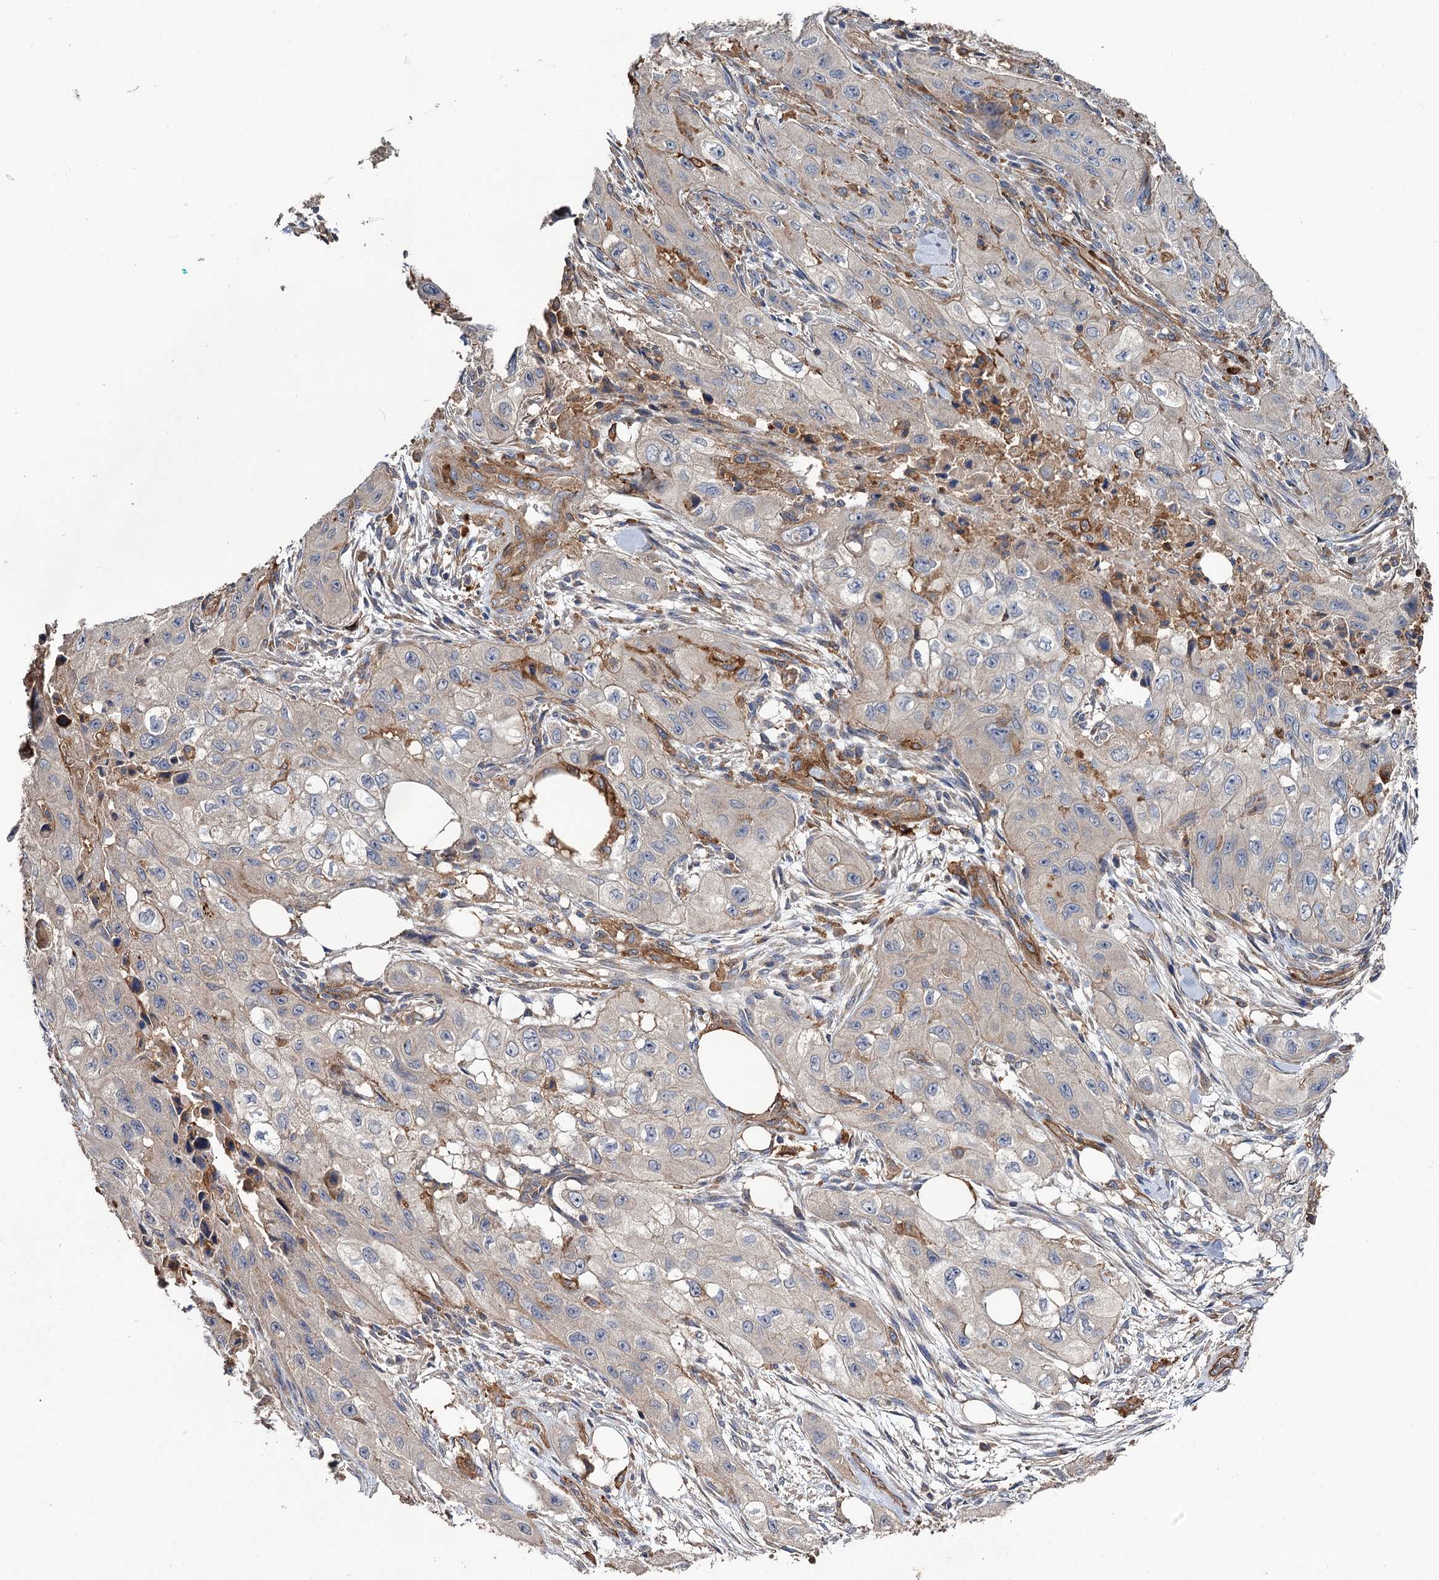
{"staining": {"intensity": "negative", "quantity": "none", "location": "none"}, "tissue": "skin cancer", "cell_type": "Tumor cells", "image_type": "cancer", "snomed": [{"axis": "morphology", "description": "Squamous cell carcinoma, NOS"}, {"axis": "topography", "description": "Skin"}, {"axis": "topography", "description": "Subcutis"}], "caption": "DAB immunohistochemical staining of human squamous cell carcinoma (skin) displays no significant staining in tumor cells. (Brightfield microscopy of DAB (3,3'-diaminobenzidine) immunohistochemistry at high magnification).", "gene": "CSAD", "patient": {"sex": "male", "age": 73}}